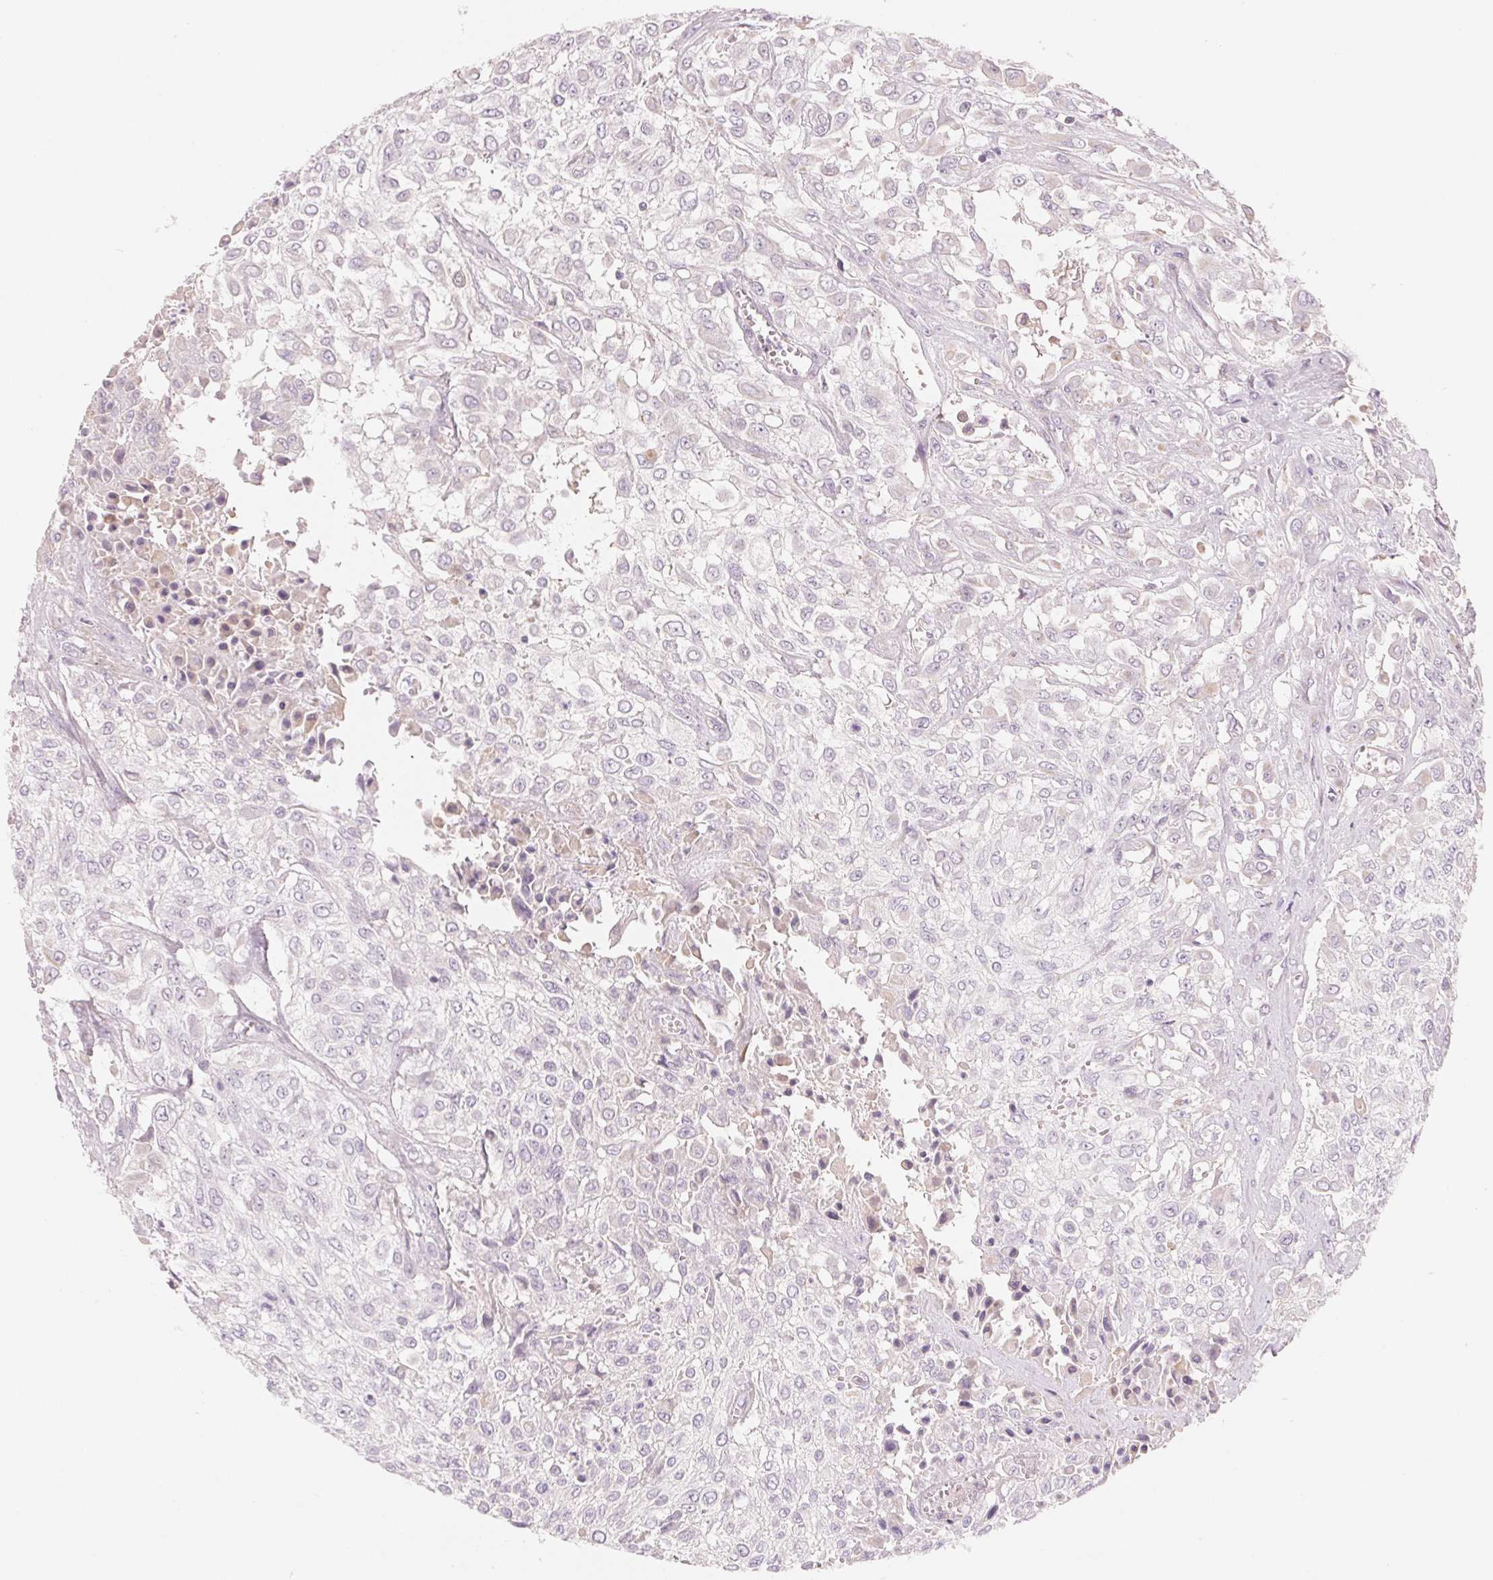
{"staining": {"intensity": "negative", "quantity": "none", "location": "none"}, "tissue": "urothelial cancer", "cell_type": "Tumor cells", "image_type": "cancer", "snomed": [{"axis": "morphology", "description": "Urothelial carcinoma, High grade"}, {"axis": "topography", "description": "Urinary bladder"}], "caption": "Tumor cells show no significant protein expression in urothelial cancer.", "gene": "CFHR2", "patient": {"sex": "male", "age": 57}}